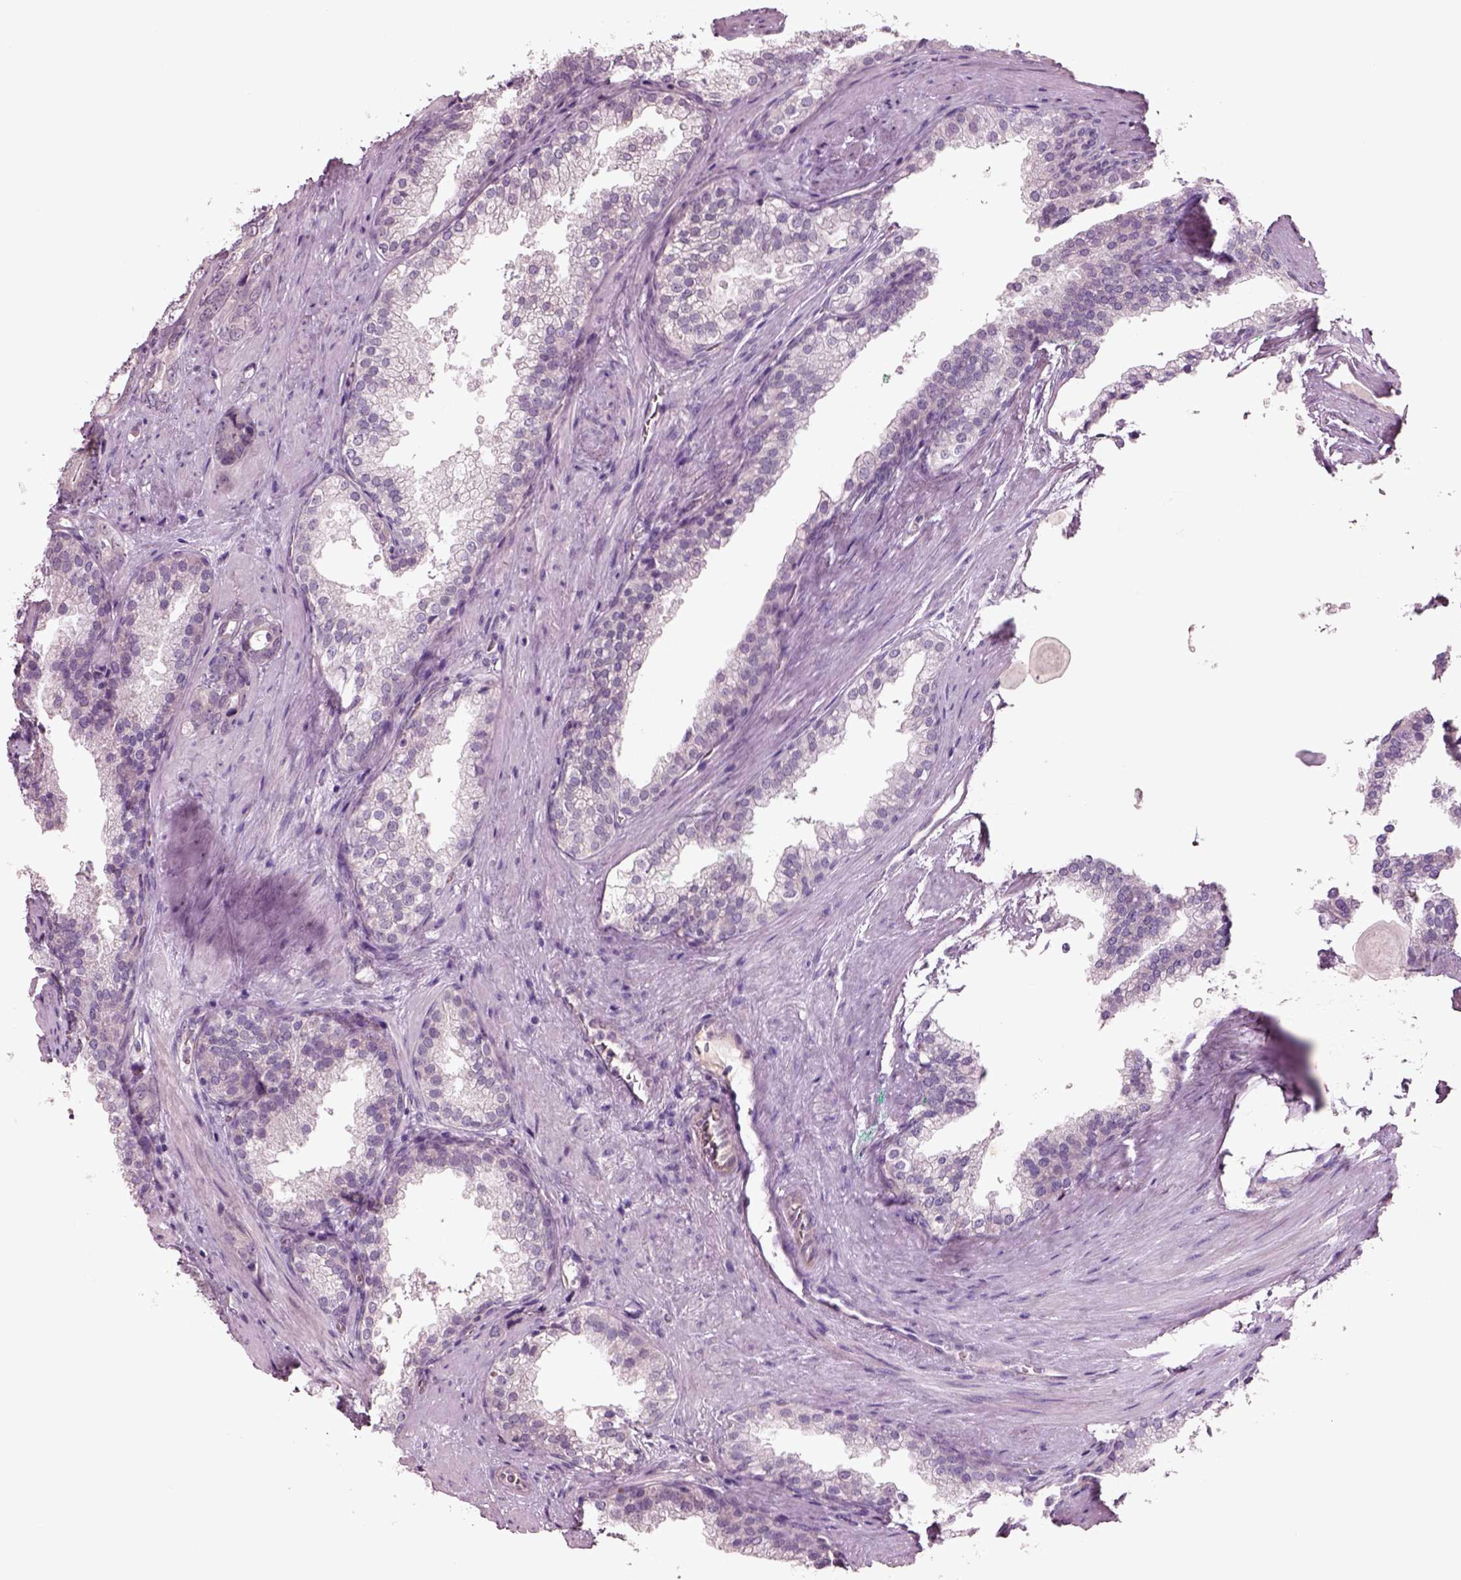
{"staining": {"intensity": "negative", "quantity": "none", "location": "none"}, "tissue": "prostate cancer", "cell_type": "Tumor cells", "image_type": "cancer", "snomed": [{"axis": "morphology", "description": "Adenocarcinoma, Low grade"}, {"axis": "topography", "description": "Prostate"}], "caption": "An IHC micrograph of prostate cancer (low-grade adenocarcinoma) is shown. There is no staining in tumor cells of prostate cancer (low-grade adenocarcinoma). (DAB immunohistochemistry (IHC) with hematoxylin counter stain).", "gene": "DUOXA2", "patient": {"sex": "male", "age": 60}}